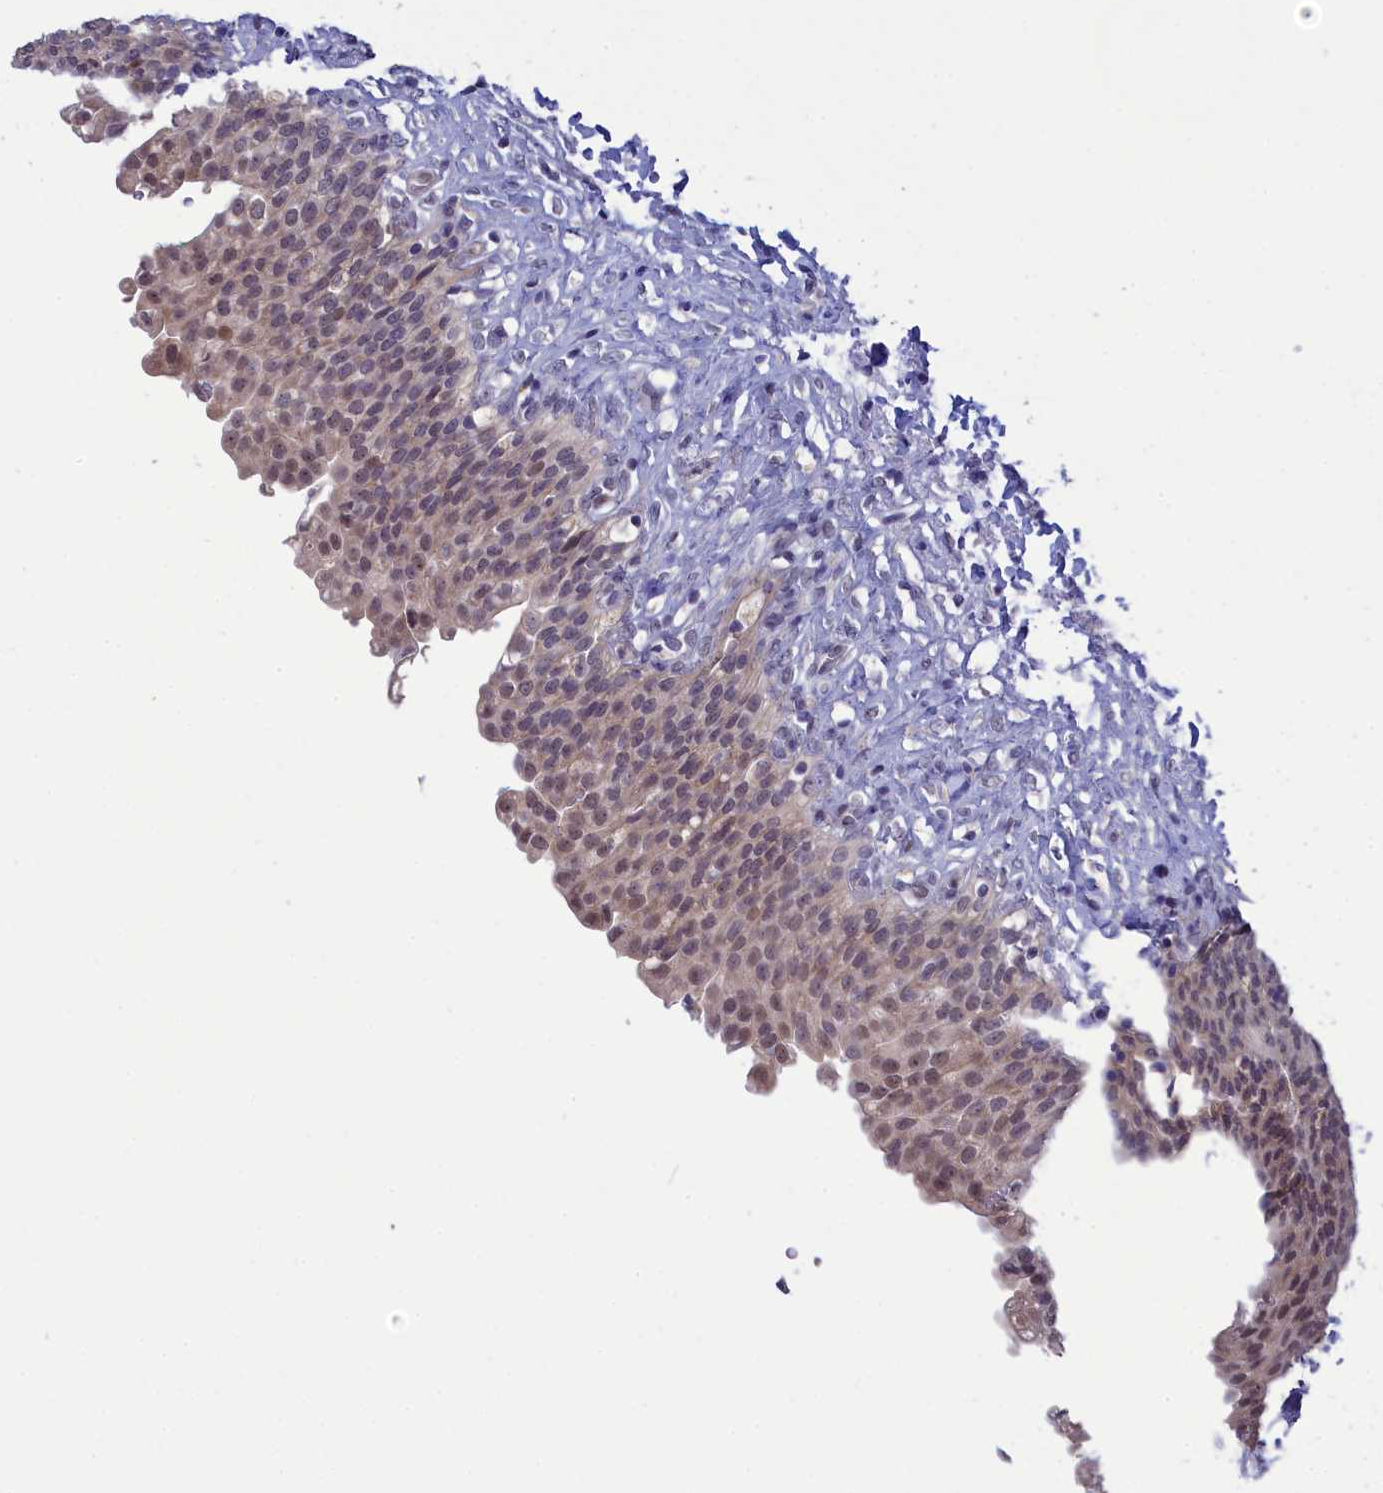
{"staining": {"intensity": "moderate", "quantity": "<25%", "location": "cytoplasmic/membranous,nuclear"}, "tissue": "urinary bladder", "cell_type": "Urothelial cells", "image_type": "normal", "snomed": [{"axis": "morphology", "description": "Urothelial carcinoma, High grade"}, {"axis": "topography", "description": "Urinary bladder"}], "caption": "Immunohistochemistry (DAB (3,3'-diaminobenzidine)) staining of unremarkable human urinary bladder demonstrates moderate cytoplasmic/membranous,nuclear protein positivity in about <25% of urothelial cells.", "gene": "KCTD14", "patient": {"sex": "male", "age": 46}}